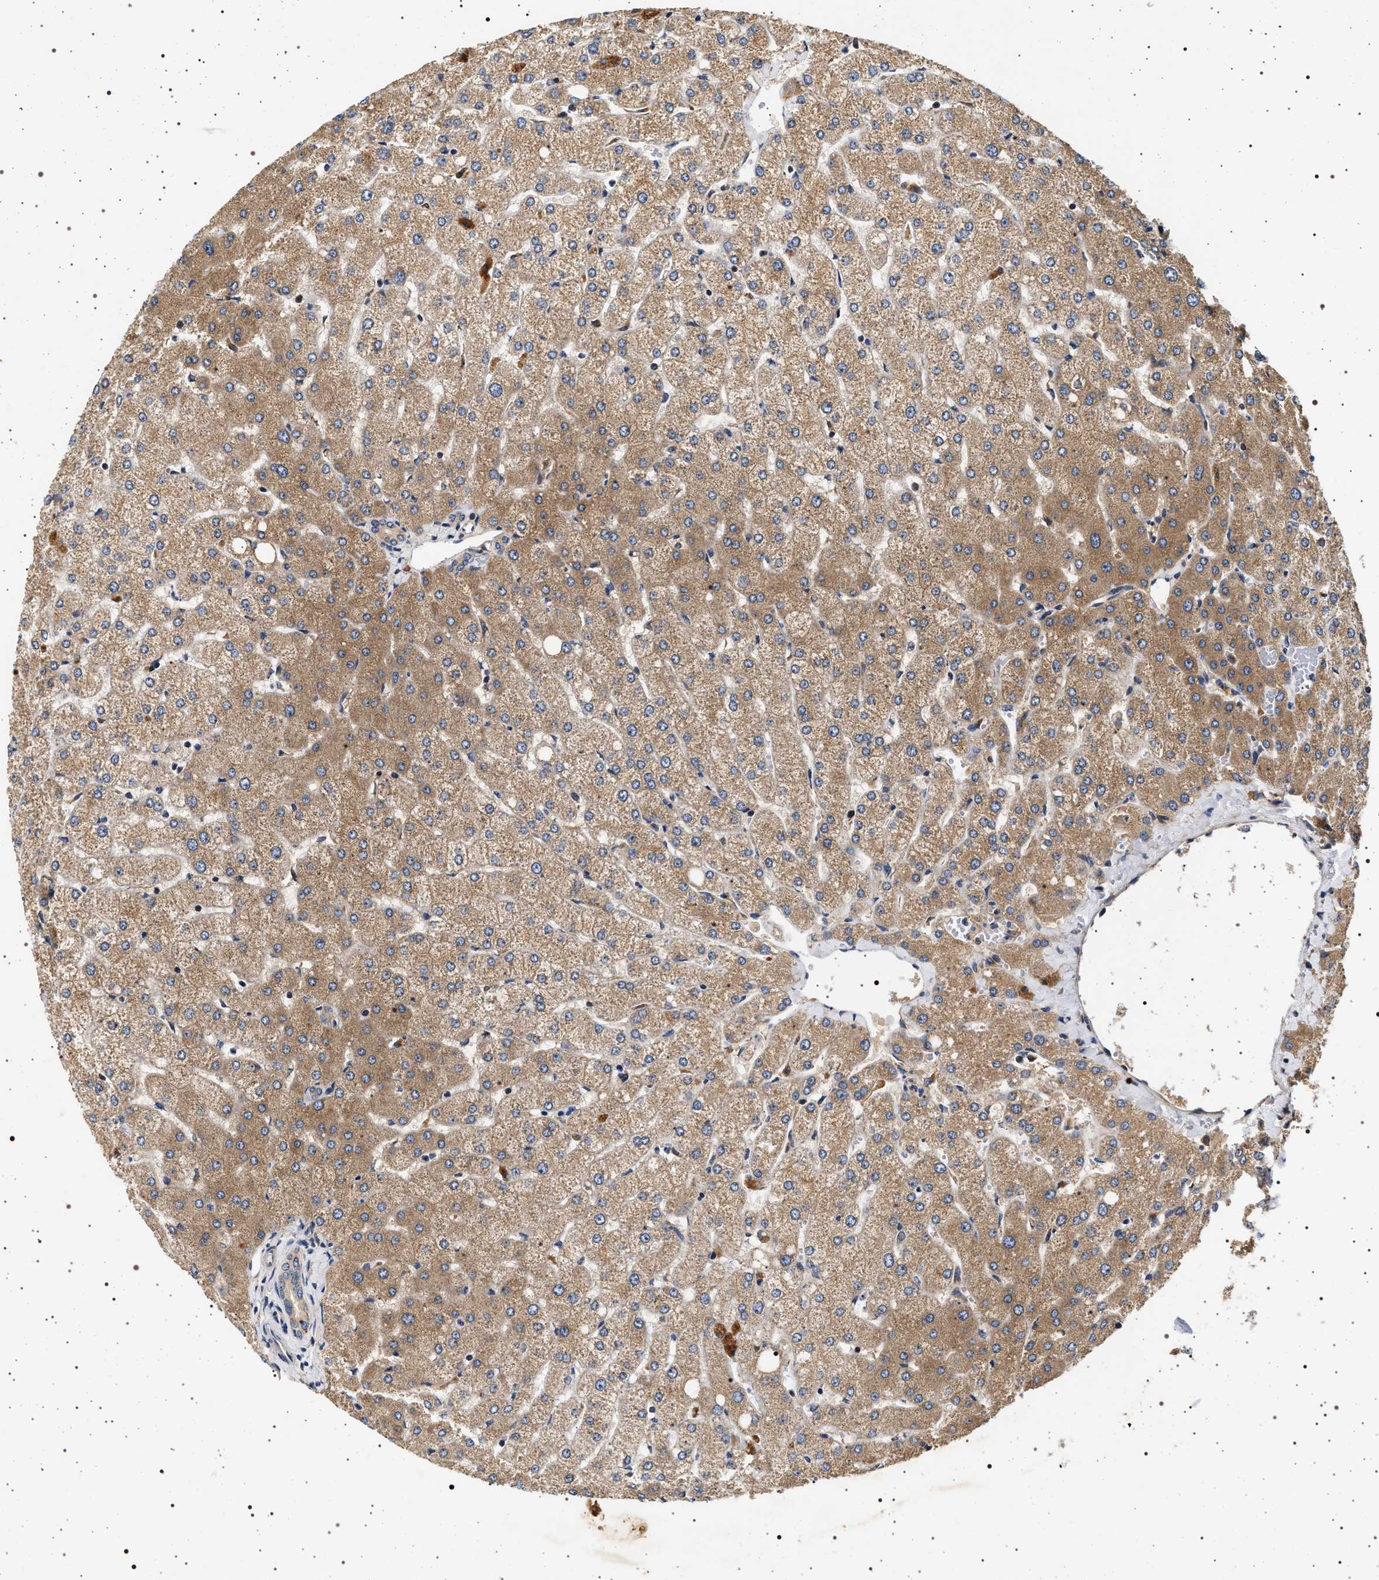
{"staining": {"intensity": "weak", "quantity": "<25%", "location": "cytoplasmic/membranous"}, "tissue": "liver", "cell_type": "Cholangiocytes", "image_type": "normal", "snomed": [{"axis": "morphology", "description": "Normal tissue, NOS"}, {"axis": "topography", "description": "Liver"}], "caption": "IHC photomicrograph of unremarkable human liver stained for a protein (brown), which reveals no expression in cholangiocytes. (Brightfield microscopy of DAB (3,3'-diaminobenzidine) immunohistochemistry (IHC) at high magnification).", "gene": "DCBLD2", "patient": {"sex": "female", "age": 54}}